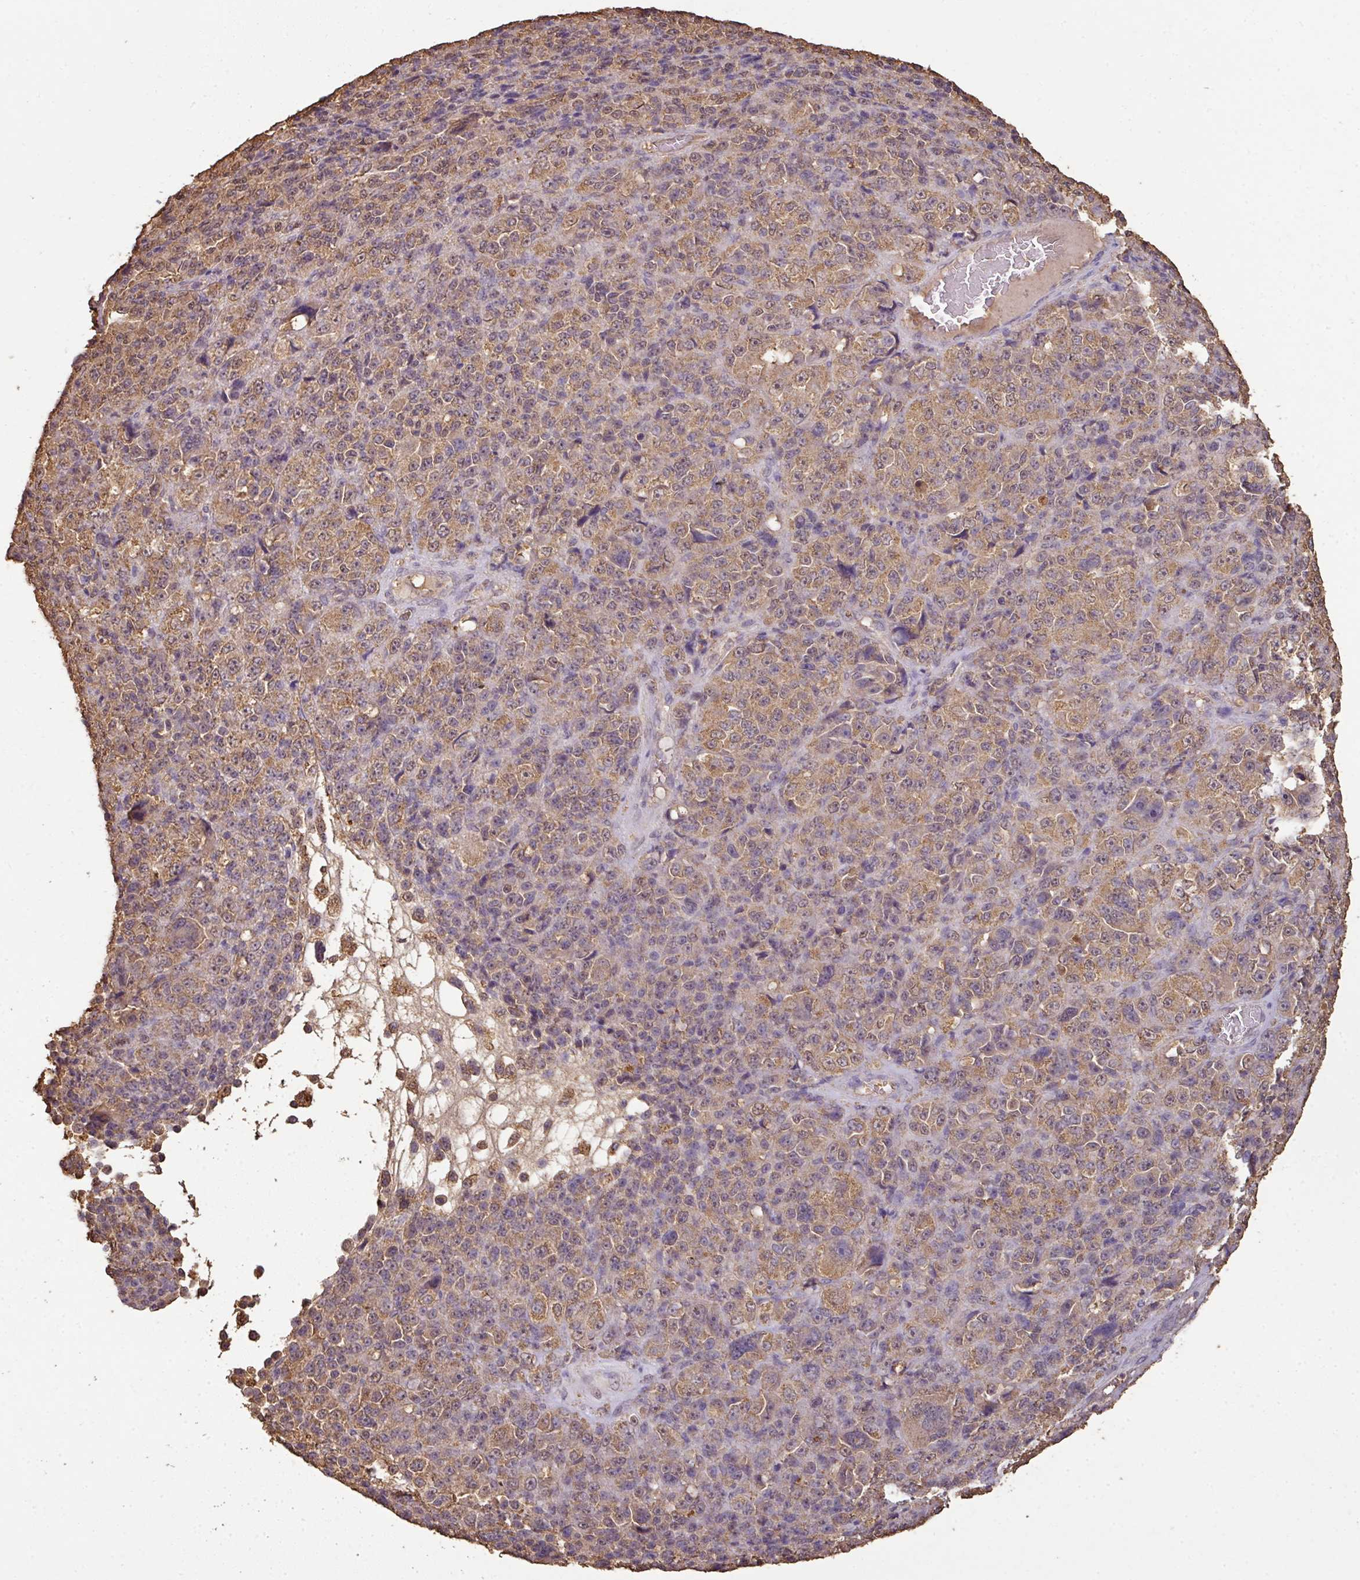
{"staining": {"intensity": "moderate", "quantity": "25%-75%", "location": "cytoplasmic/membranous"}, "tissue": "melanoma", "cell_type": "Tumor cells", "image_type": "cancer", "snomed": [{"axis": "morphology", "description": "Malignant melanoma, Metastatic site"}, {"axis": "topography", "description": "Brain"}], "caption": "Immunohistochemical staining of melanoma exhibits medium levels of moderate cytoplasmic/membranous expression in about 25%-75% of tumor cells.", "gene": "ATAT1", "patient": {"sex": "female", "age": 56}}